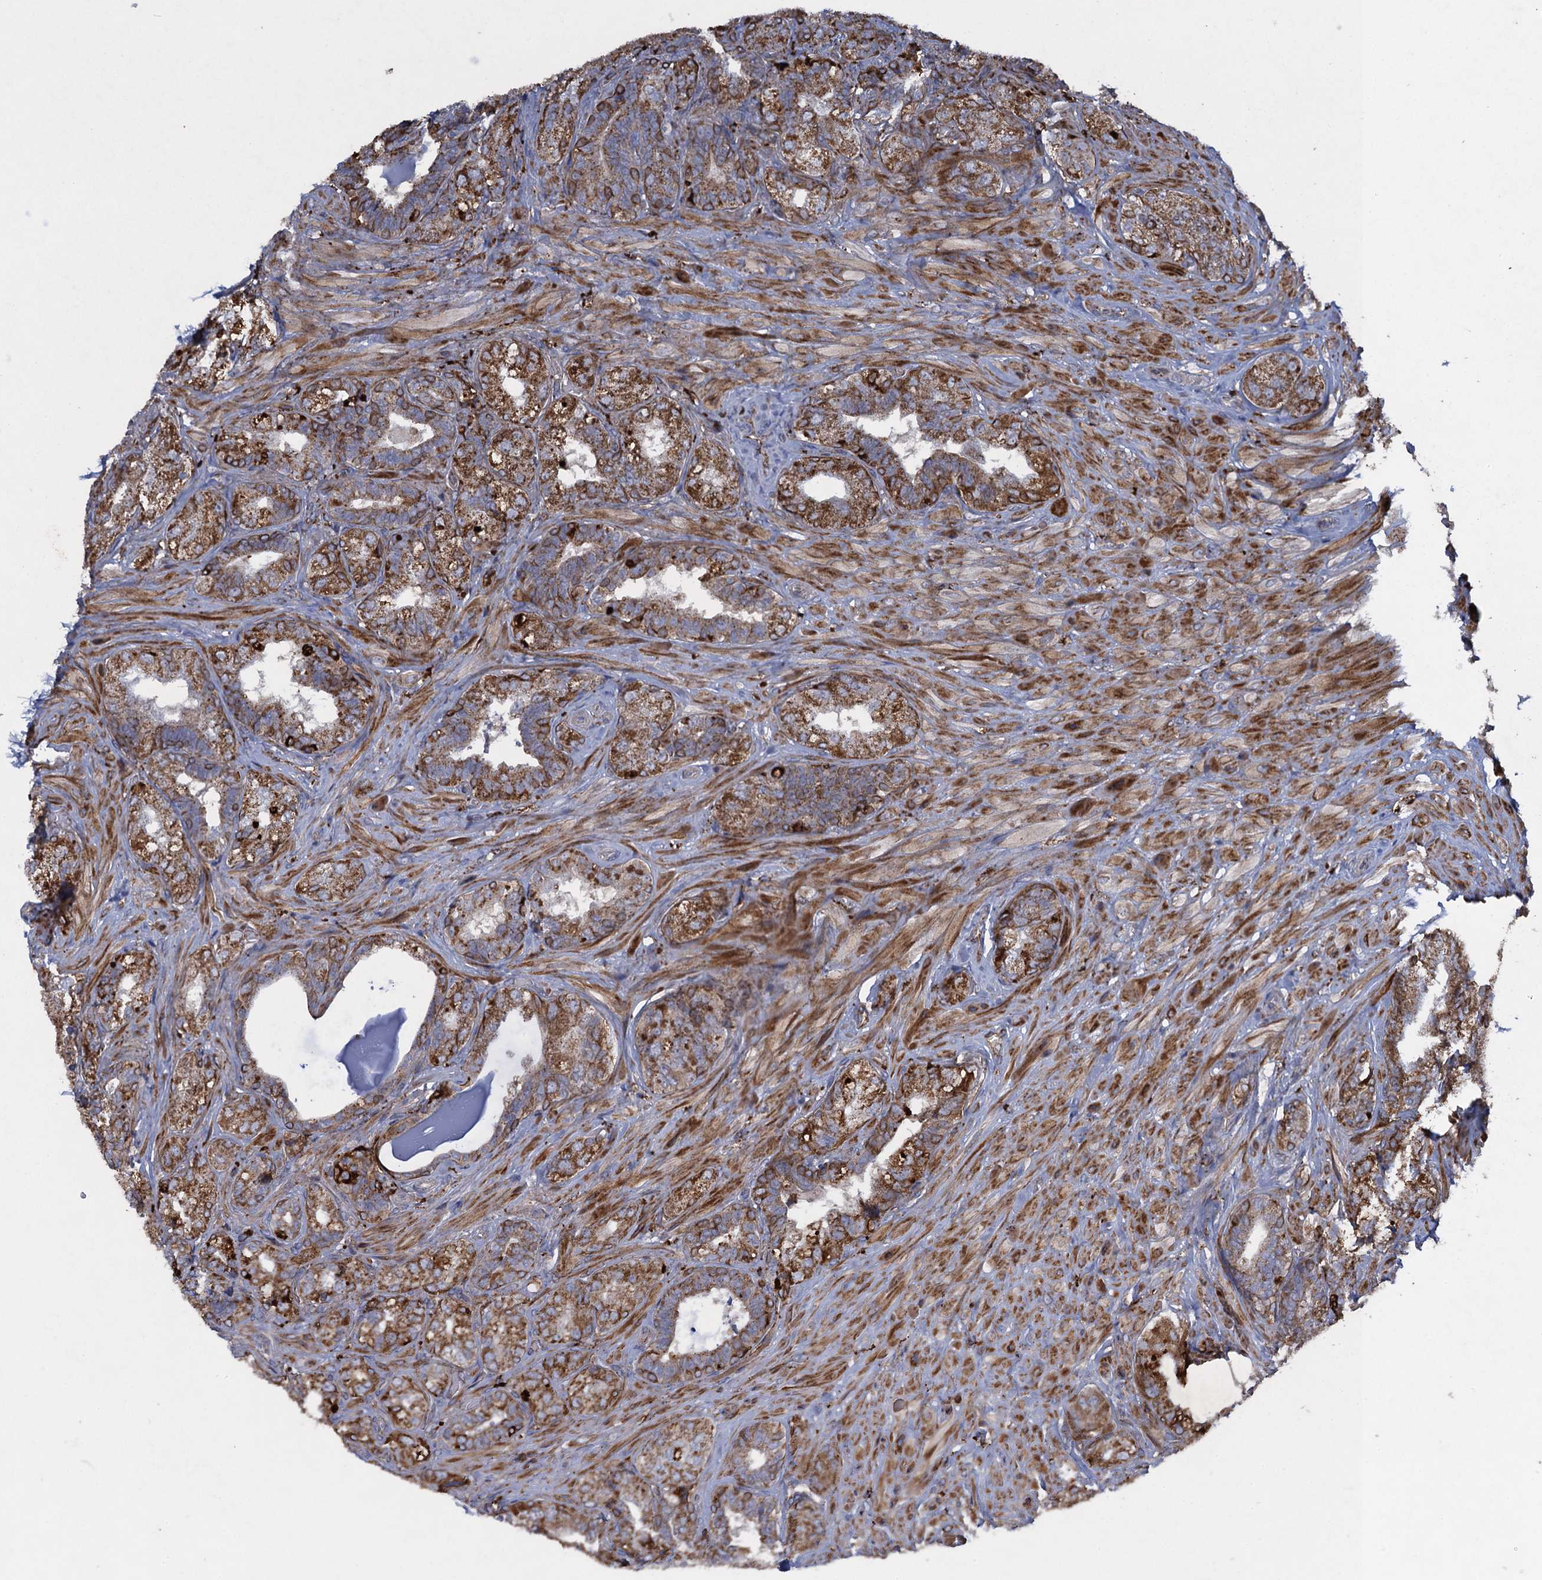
{"staining": {"intensity": "moderate", "quantity": ">75%", "location": "cytoplasmic/membranous"}, "tissue": "seminal vesicle", "cell_type": "Glandular cells", "image_type": "normal", "snomed": [{"axis": "morphology", "description": "Normal tissue, NOS"}, {"axis": "topography", "description": "Prostate and seminal vesicle, NOS"}, {"axis": "topography", "description": "Prostate"}, {"axis": "topography", "description": "Seminal veicle"}], "caption": "Seminal vesicle stained with DAB immunohistochemistry (IHC) shows medium levels of moderate cytoplasmic/membranous staining in about >75% of glandular cells. (brown staining indicates protein expression, while blue staining denotes nuclei).", "gene": "TXNDC11", "patient": {"sex": "male", "age": 67}}